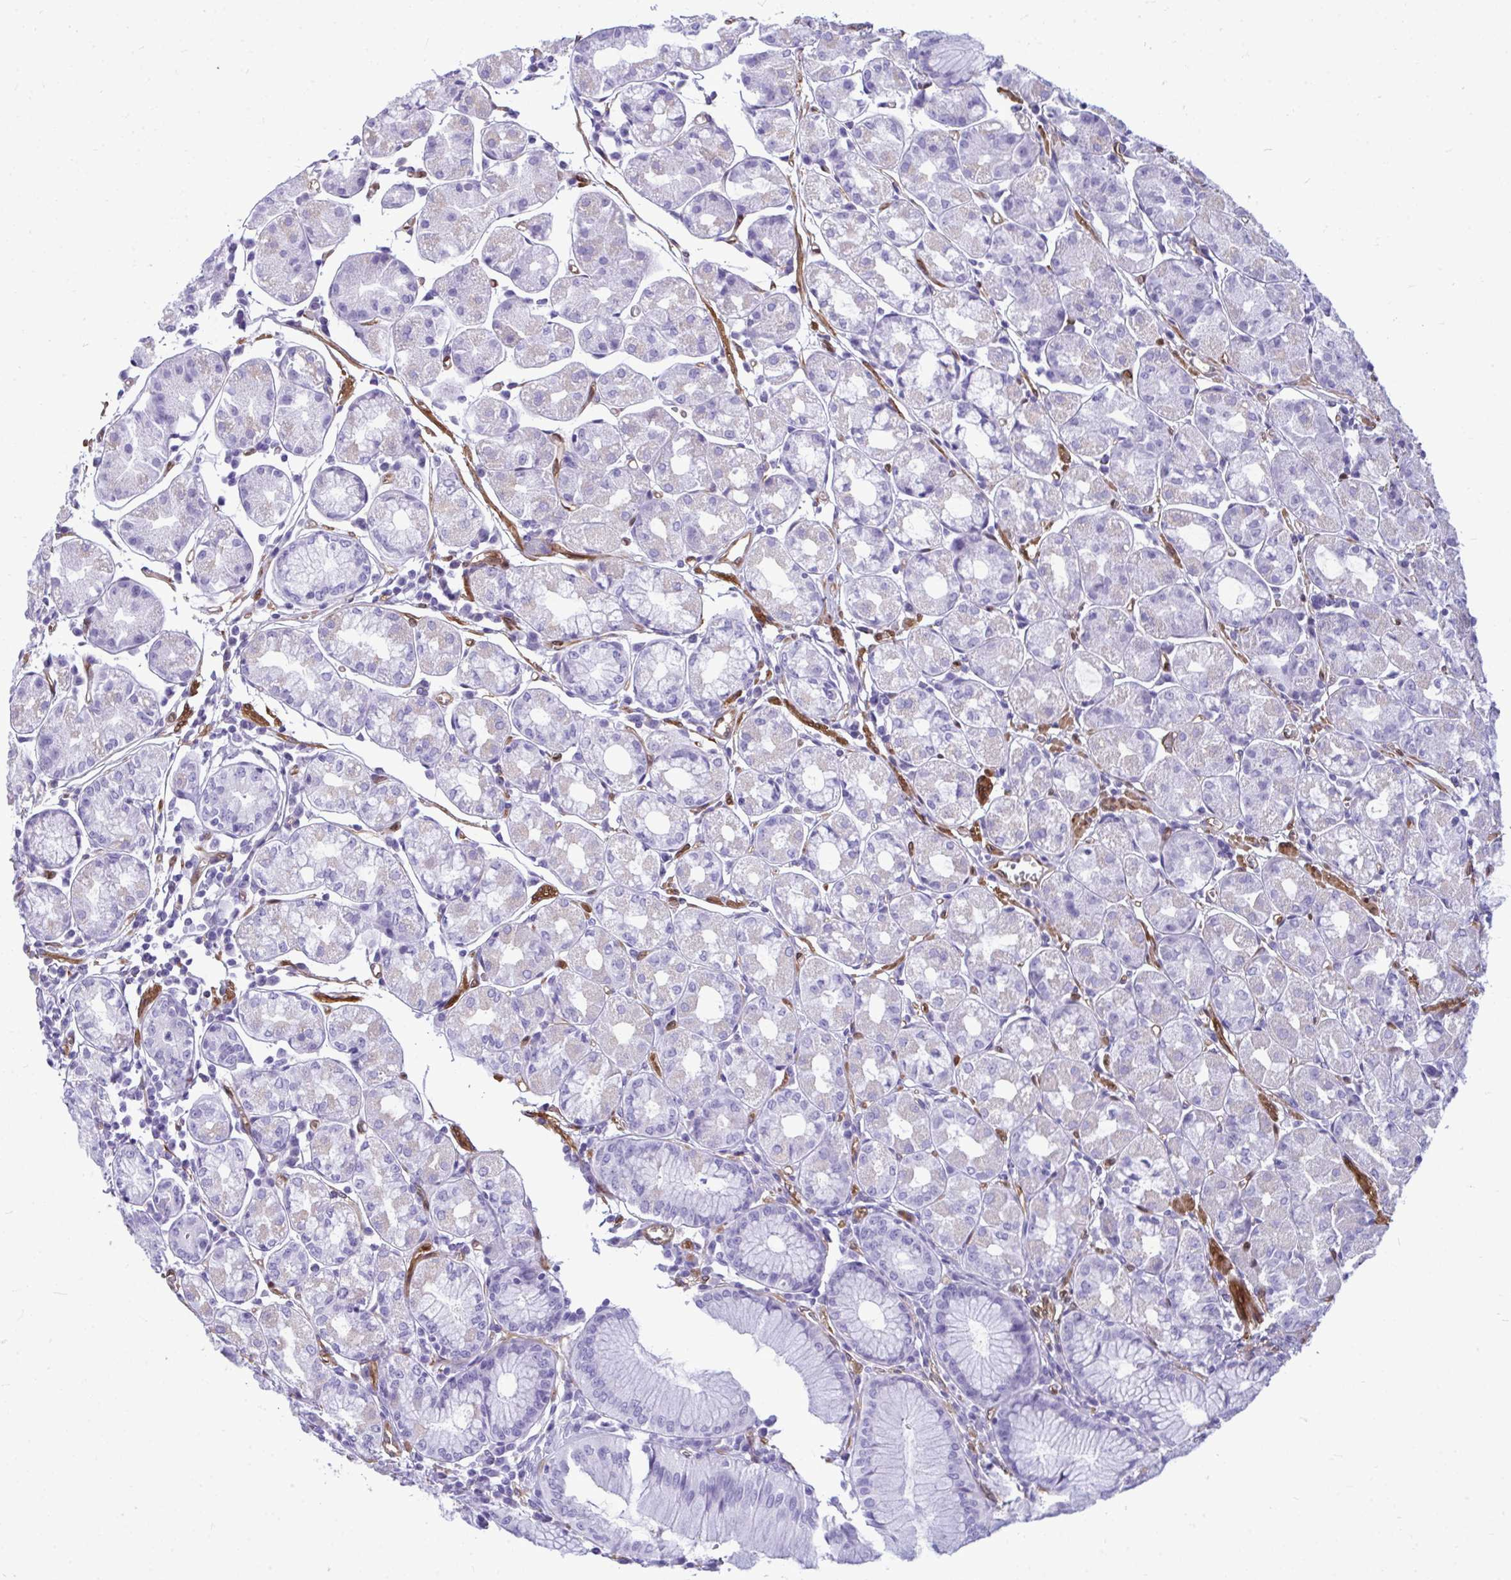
{"staining": {"intensity": "negative", "quantity": "none", "location": "none"}, "tissue": "stomach", "cell_type": "Glandular cells", "image_type": "normal", "snomed": [{"axis": "morphology", "description": "Normal tissue, NOS"}, {"axis": "topography", "description": "Stomach"}], "caption": "A histopathology image of stomach stained for a protein shows no brown staining in glandular cells. The staining was performed using DAB to visualize the protein expression in brown, while the nuclei were stained in blue with hematoxylin (Magnification: 20x).", "gene": "LIMS2", "patient": {"sex": "male", "age": 55}}